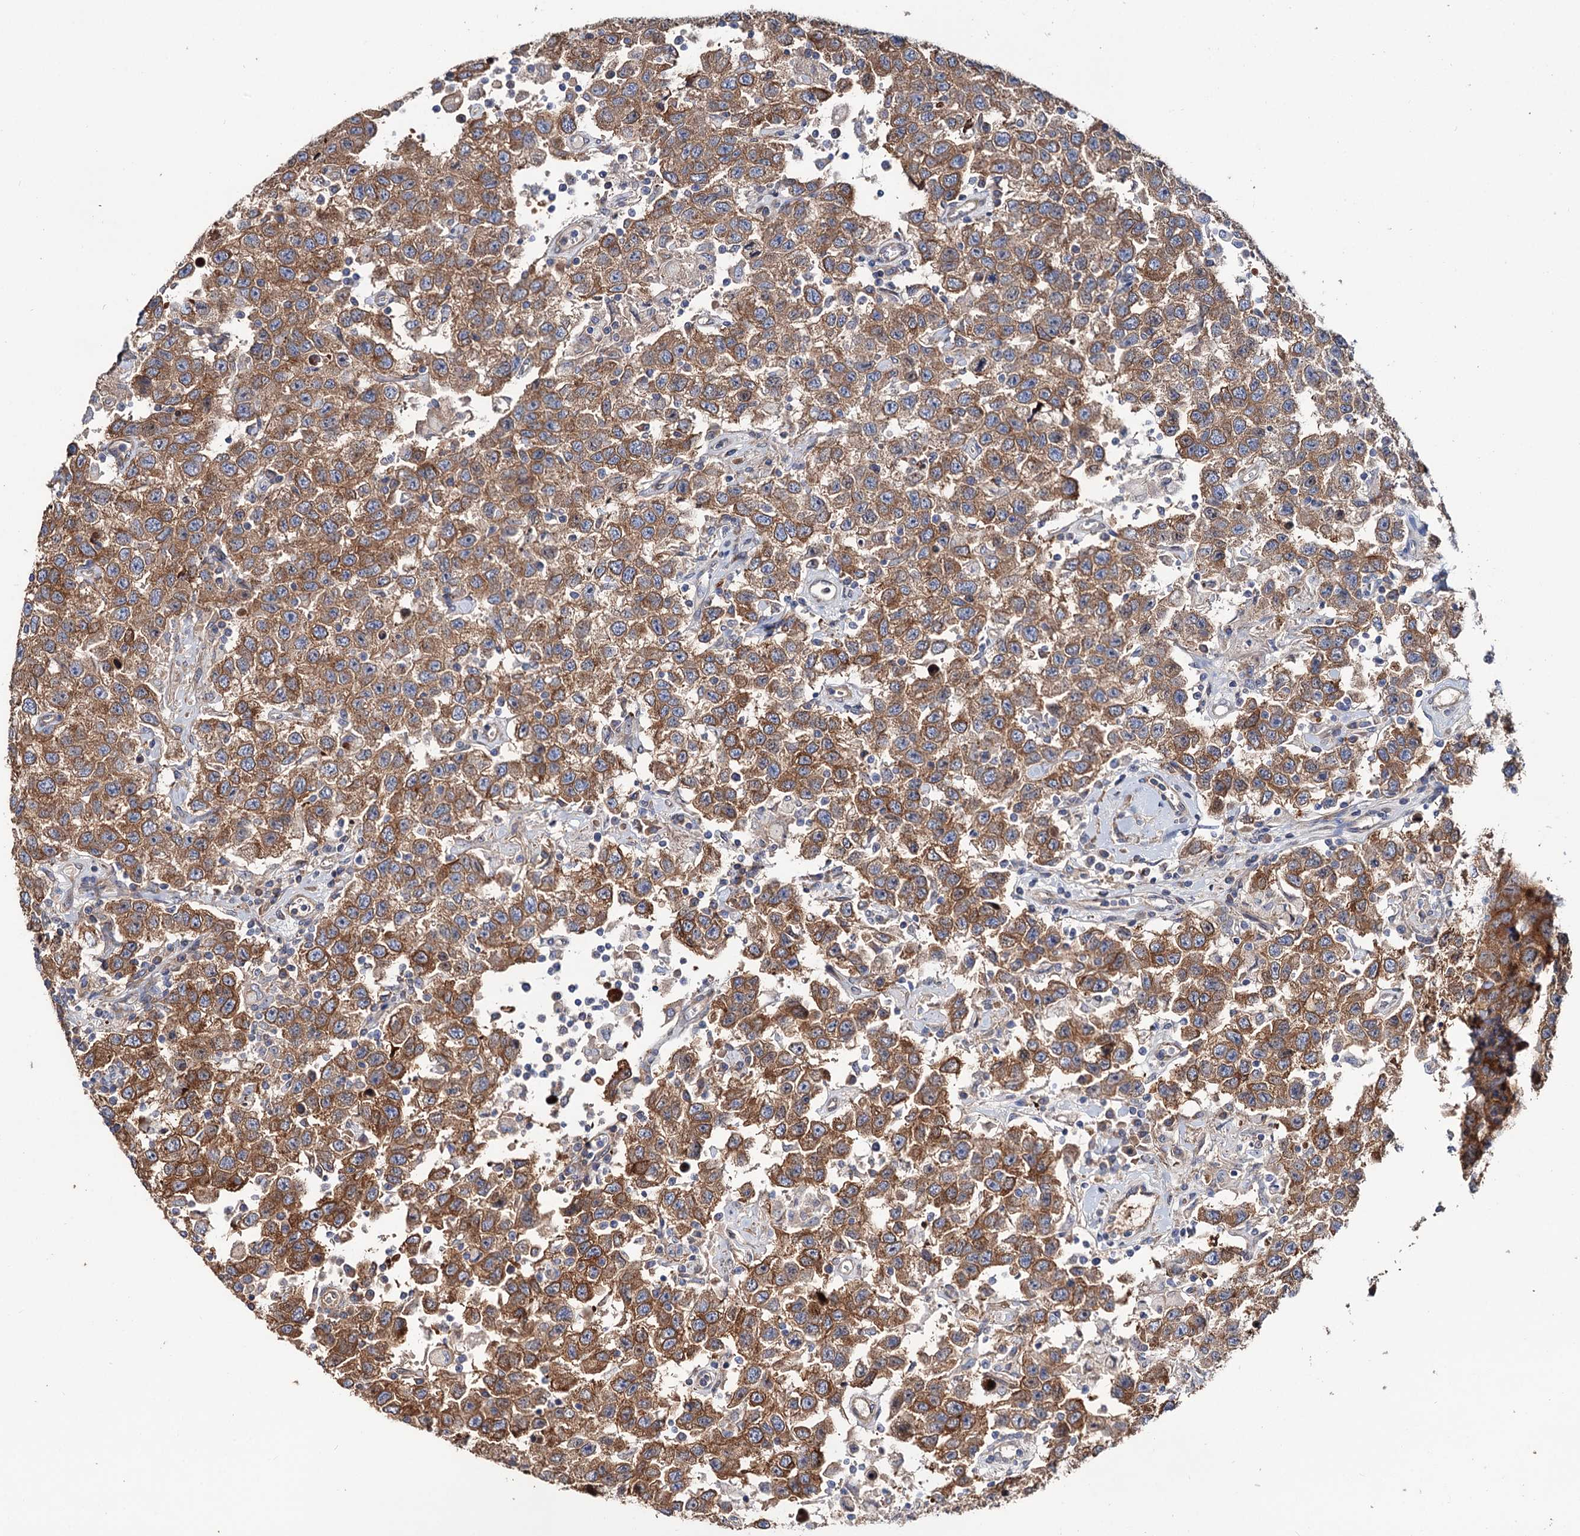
{"staining": {"intensity": "moderate", "quantity": ">75%", "location": "cytoplasmic/membranous"}, "tissue": "testis cancer", "cell_type": "Tumor cells", "image_type": "cancer", "snomed": [{"axis": "morphology", "description": "Seminoma, NOS"}, {"axis": "topography", "description": "Testis"}], "caption": "Immunohistochemical staining of human testis cancer reveals medium levels of moderate cytoplasmic/membranous staining in about >75% of tumor cells.", "gene": "PTDSS2", "patient": {"sex": "male", "age": 41}}